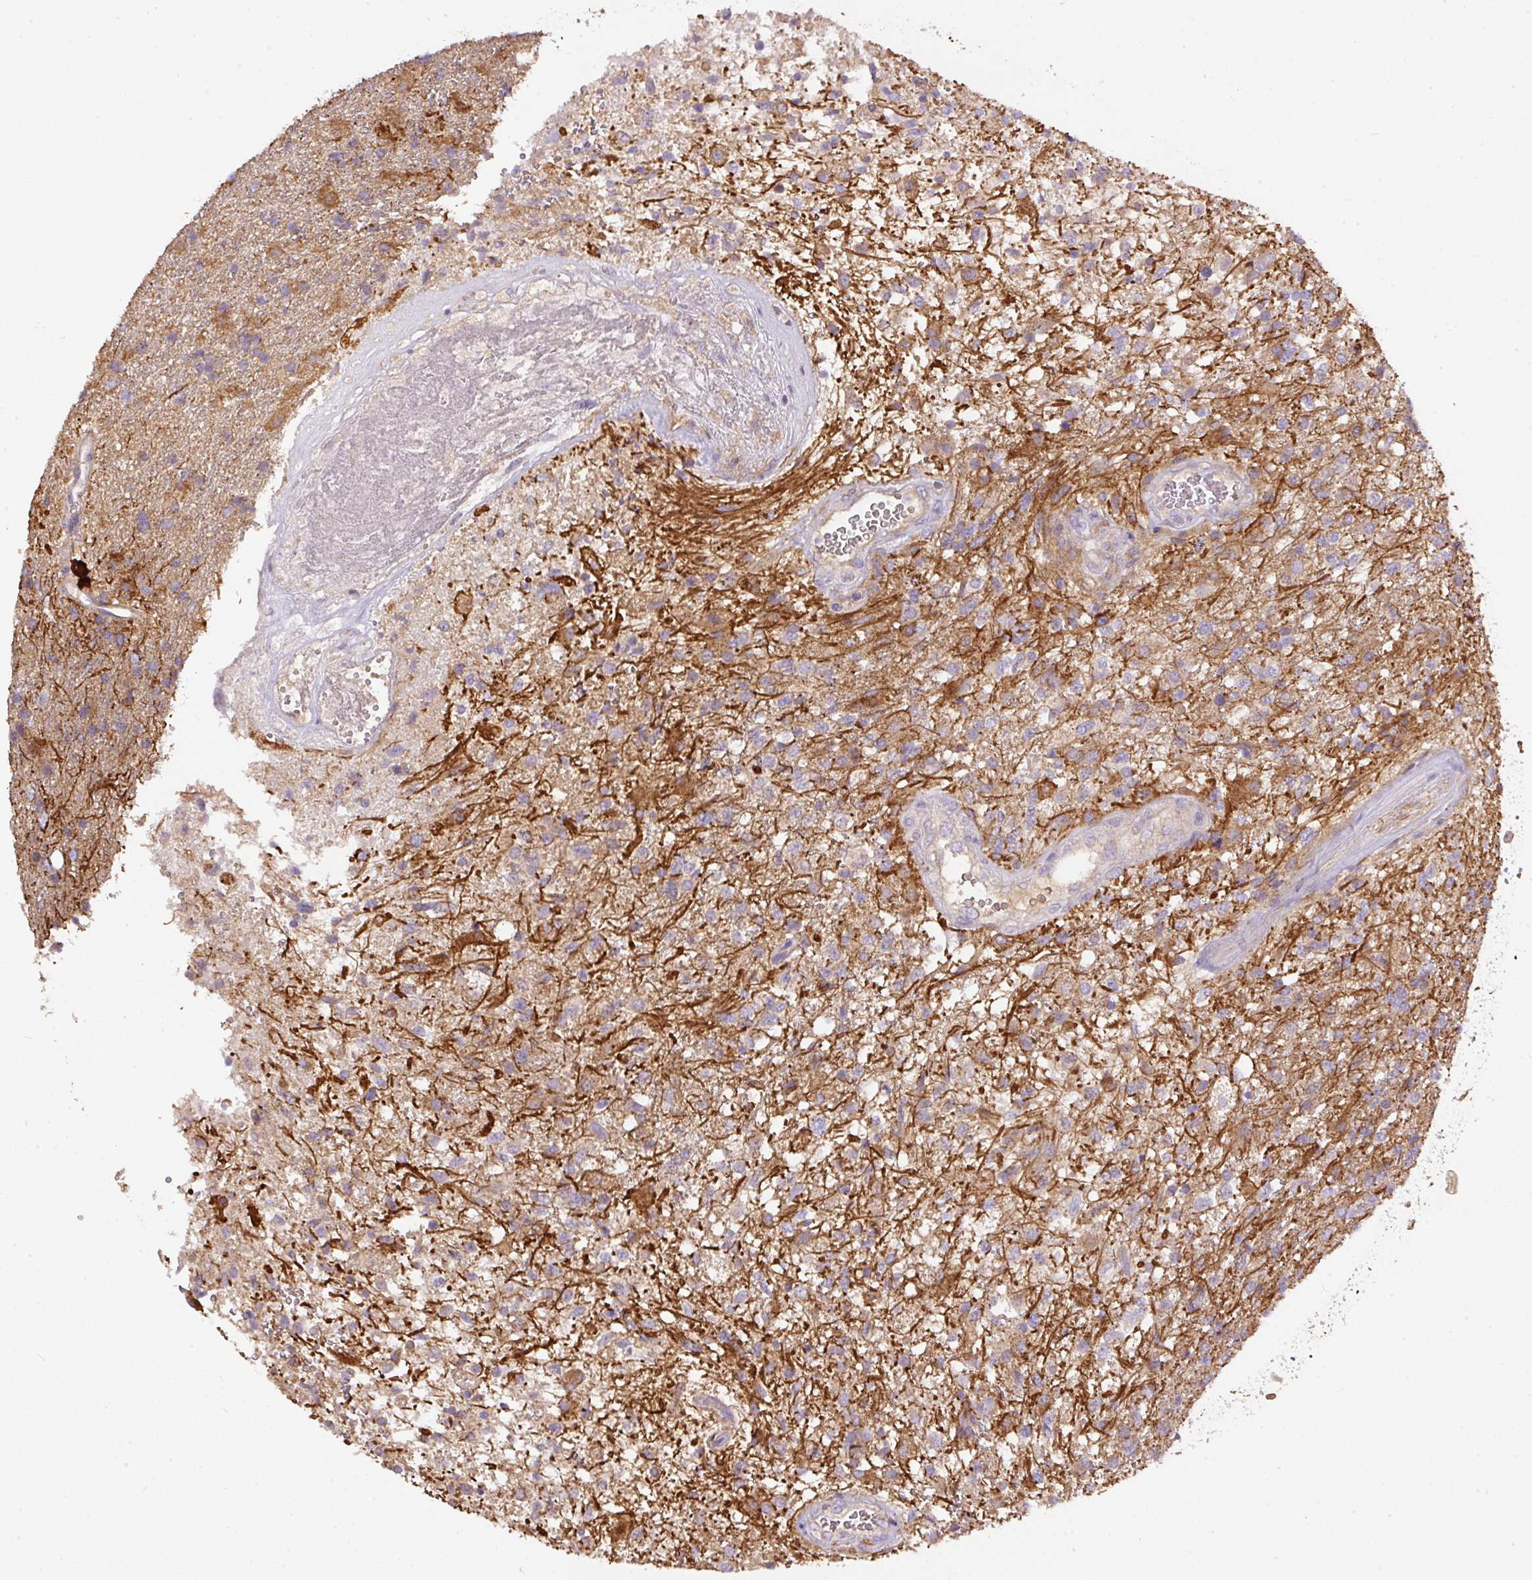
{"staining": {"intensity": "moderate", "quantity": "<25%", "location": "cytoplasmic/membranous"}, "tissue": "glioma", "cell_type": "Tumor cells", "image_type": "cancer", "snomed": [{"axis": "morphology", "description": "Glioma, malignant, High grade"}, {"axis": "topography", "description": "Brain"}], "caption": "Glioma tissue exhibits moderate cytoplasmic/membranous staining in approximately <25% of tumor cells", "gene": "DAPK1", "patient": {"sex": "male", "age": 56}}